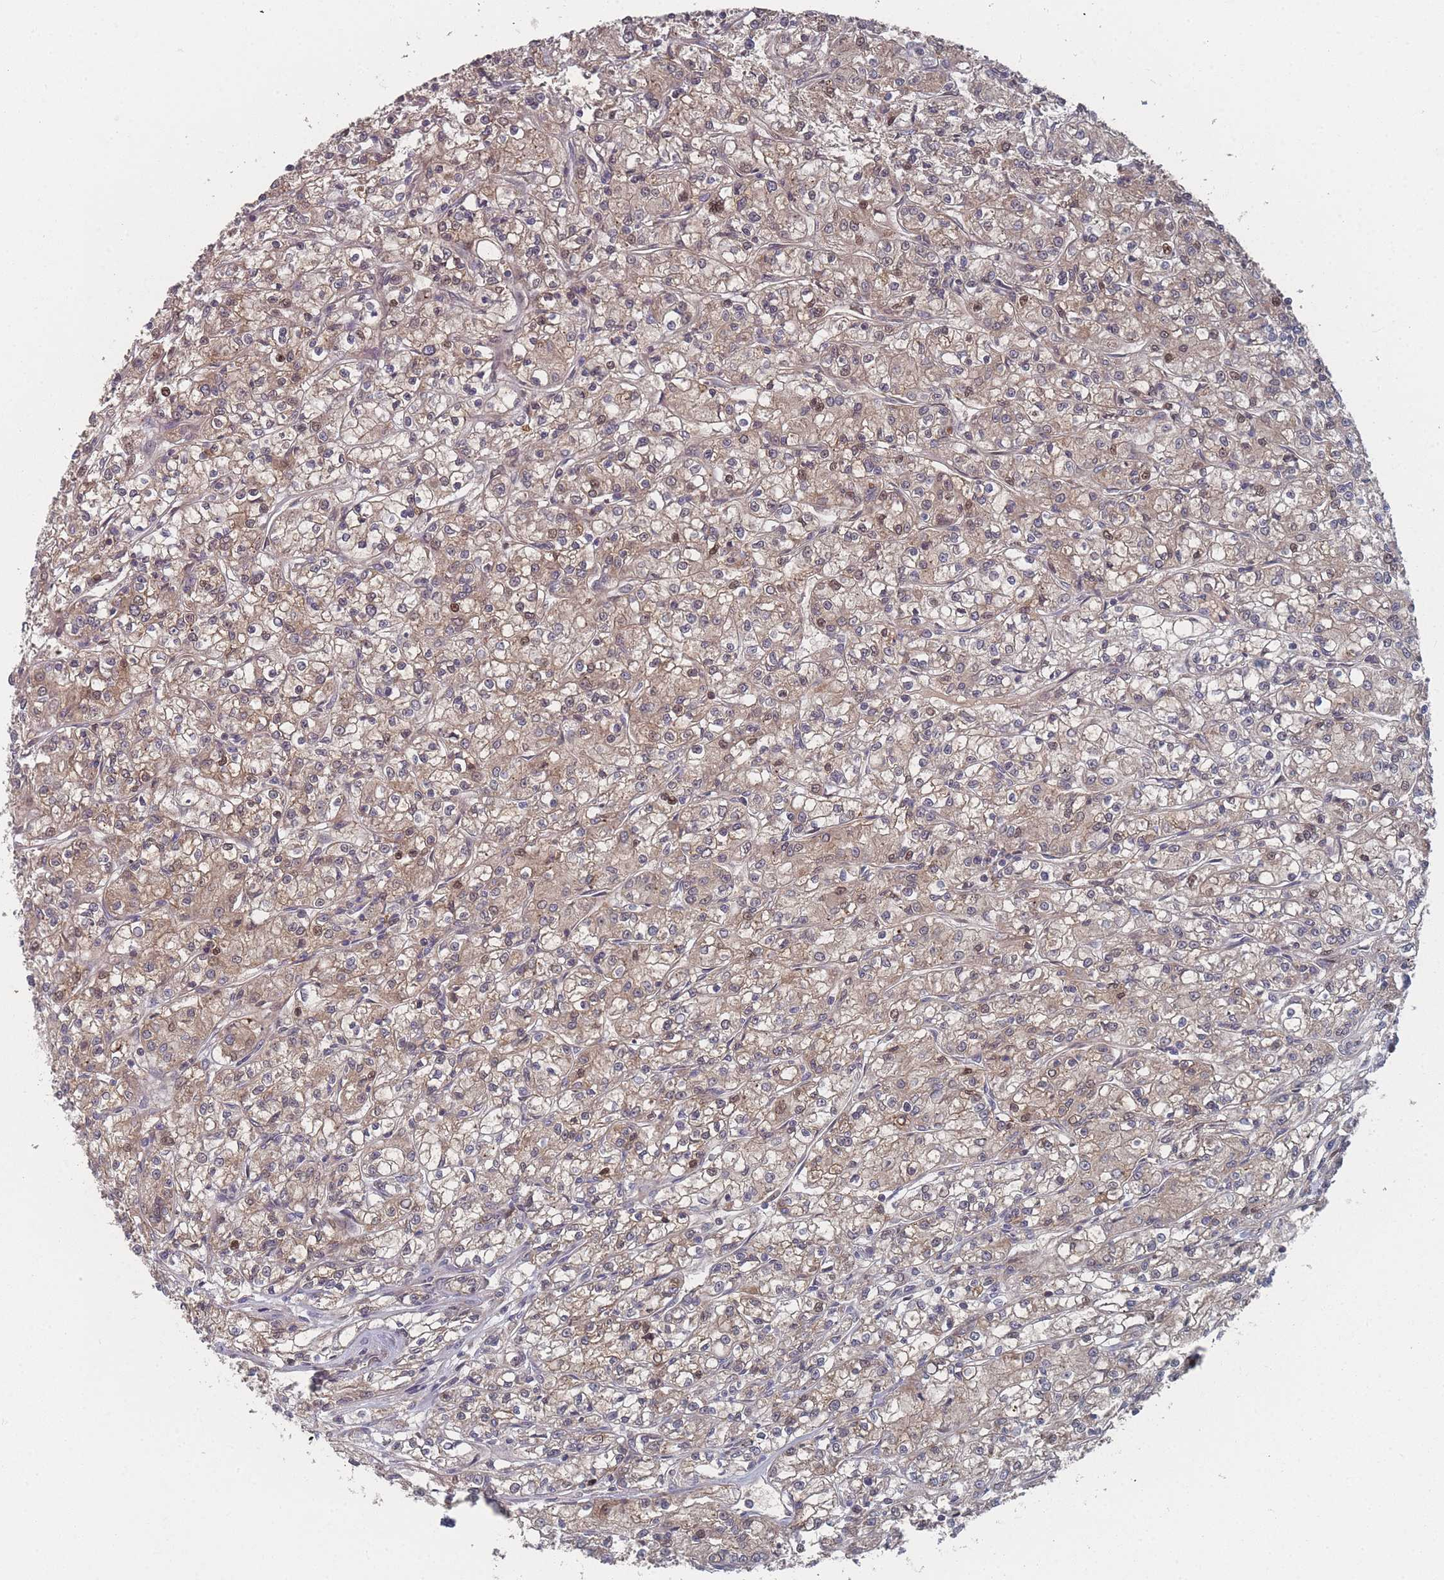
{"staining": {"intensity": "moderate", "quantity": ">75%", "location": "cytoplasmic/membranous"}, "tissue": "renal cancer", "cell_type": "Tumor cells", "image_type": "cancer", "snomed": [{"axis": "morphology", "description": "Adenocarcinoma, NOS"}, {"axis": "topography", "description": "Kidney"}], "caption": "IHC photomicrograph of neoplastic tissue: human adenocarcinoma (renal) stained using IHC exhibits medium levels of moderate protein expression localized specifically in the cytoplasmic/membranous of tumor cells, appearing as a cytoplasmic/membranous brown color.", "gene": "TBC1D25", "patient": {"sex": "female", "age": 59}}